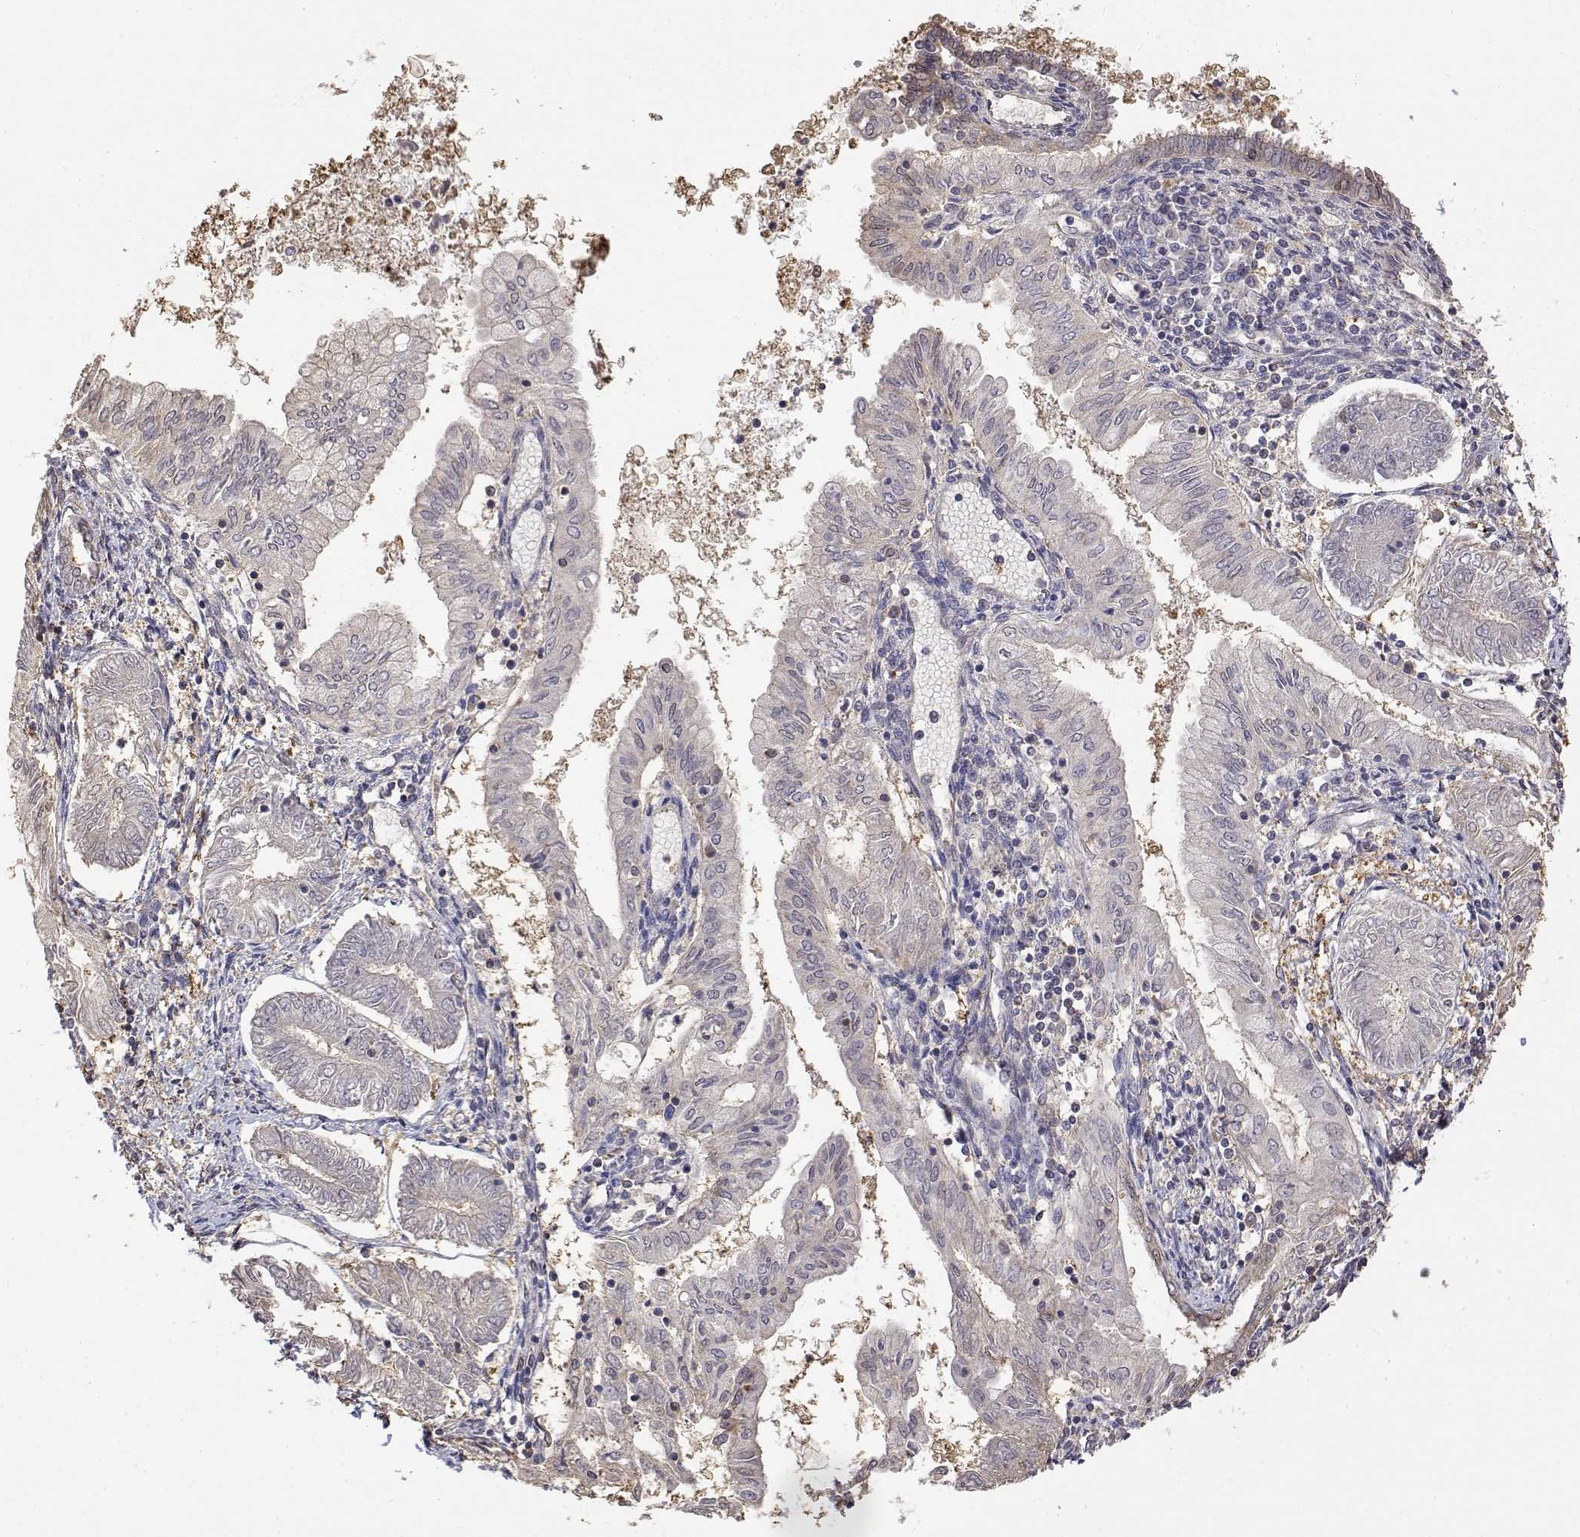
{"staining": {"intensity": "negative", "quantity": "none", "location": "none"}, "tissue": "endometrial cancer", "cell_type": "Tumor cells", "image_type": "cancer", "snomed": [{"axis": "morphology", "description": "Adenocarcinoma, NOS"}, {"axis": "topography", "description": "Endometrium"}], "caption": "Immunohistochemical staining of endometrial adenocarcinoma reveals no significant positivity in tumor cells.", "gene": "TPI1", "patient": {"sex": "female", "age": 68}}